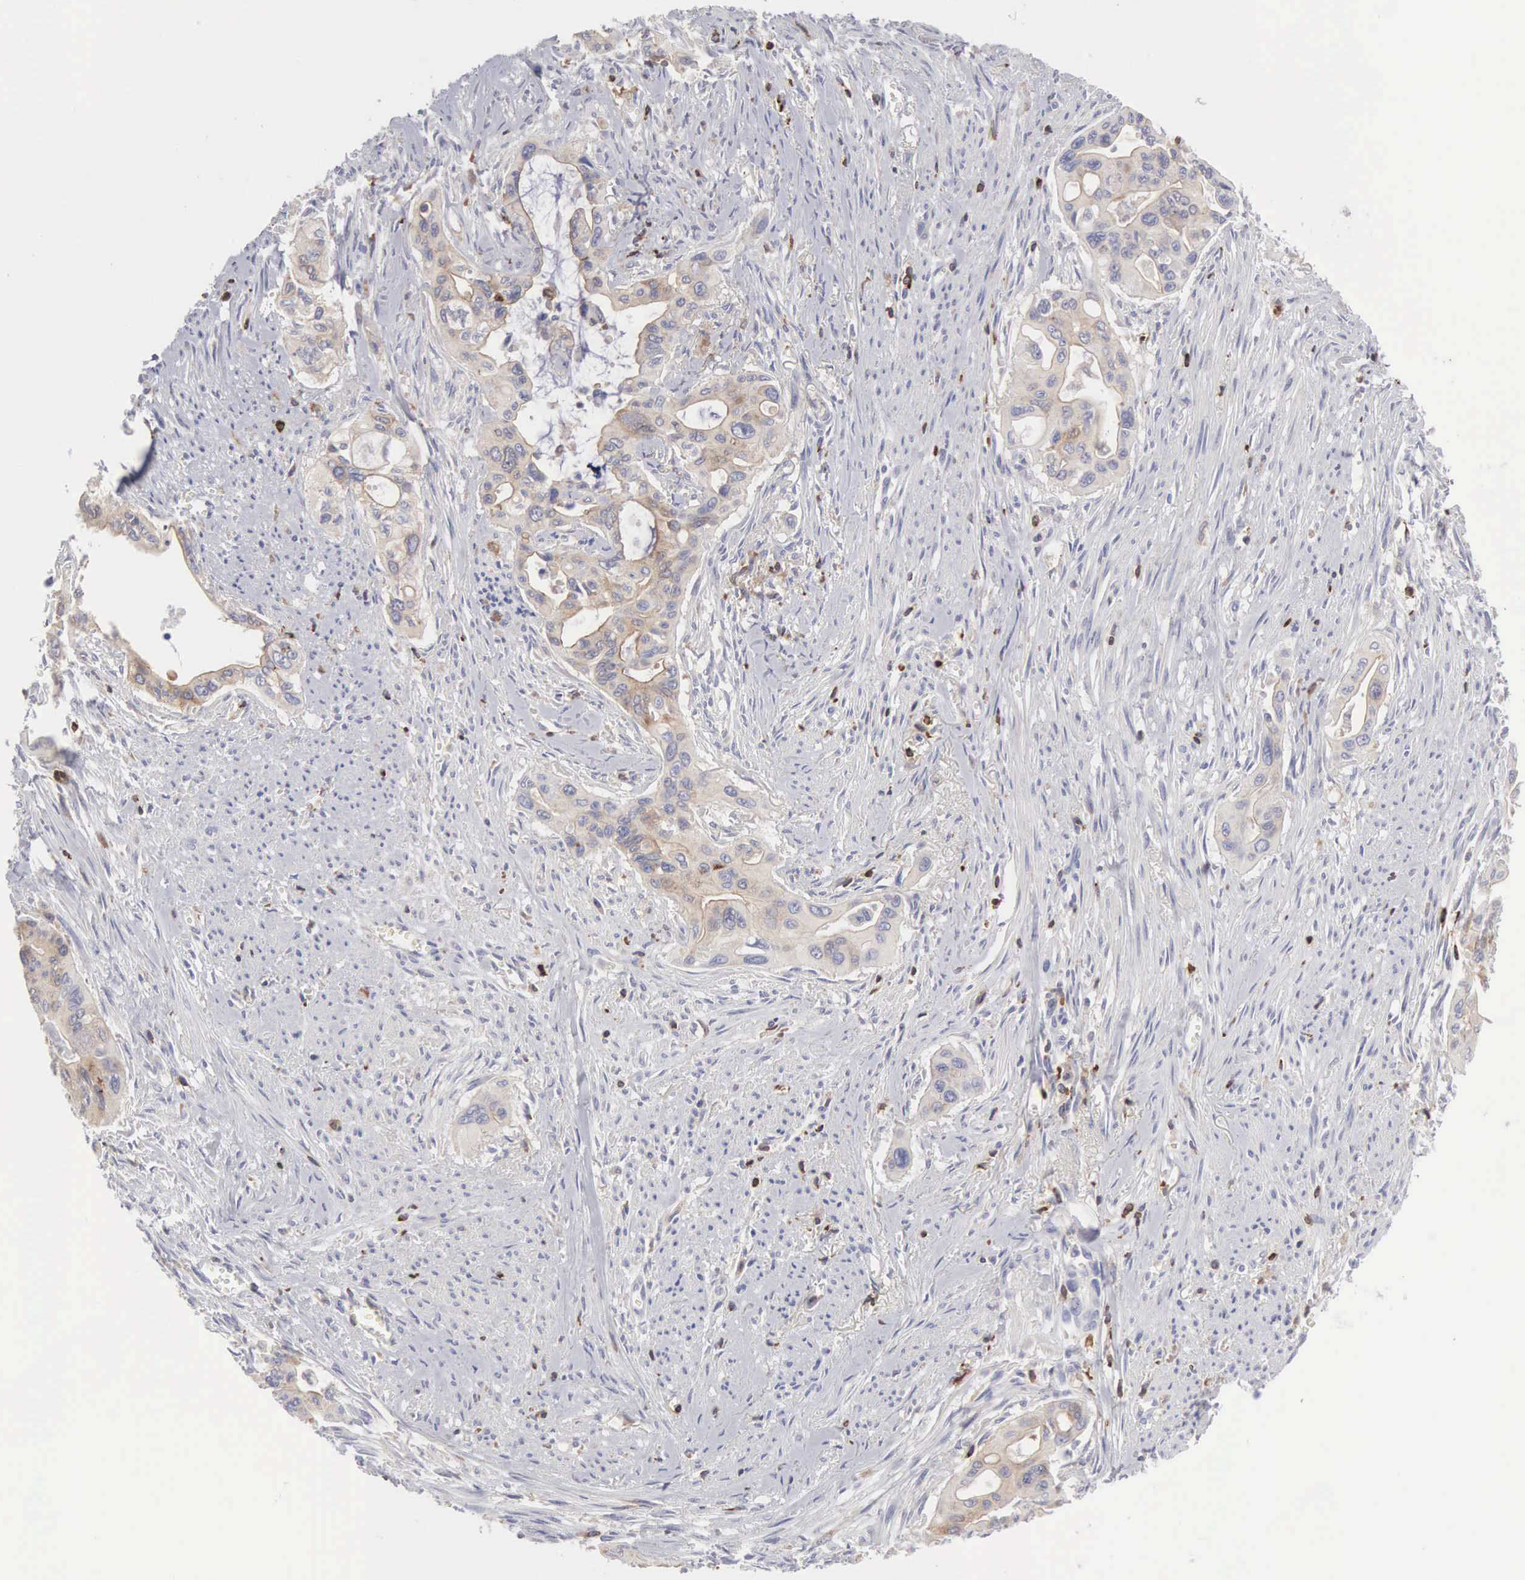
{"staining": {"intensity": "weak", "quantity": "25%-75%", "location": "cytoplasmic/membranous"}, "tissue": "pancreatic cancer", "cell_type": "Tumor cells", "image_type": "cancer", "snomed": [{"axis": "morphology", "description": "Adenocarcinoma, NOS"}, {"axis": "topography", "description": "Pancreas"}], "caption": "An image of pancreatic adenocarcinoma stained for a protein shows weak cytoplasmic/membranous brown staining in tumor cells.", "gene": "SH3BP1", "patient": {"sex": "male", "age": 77}}